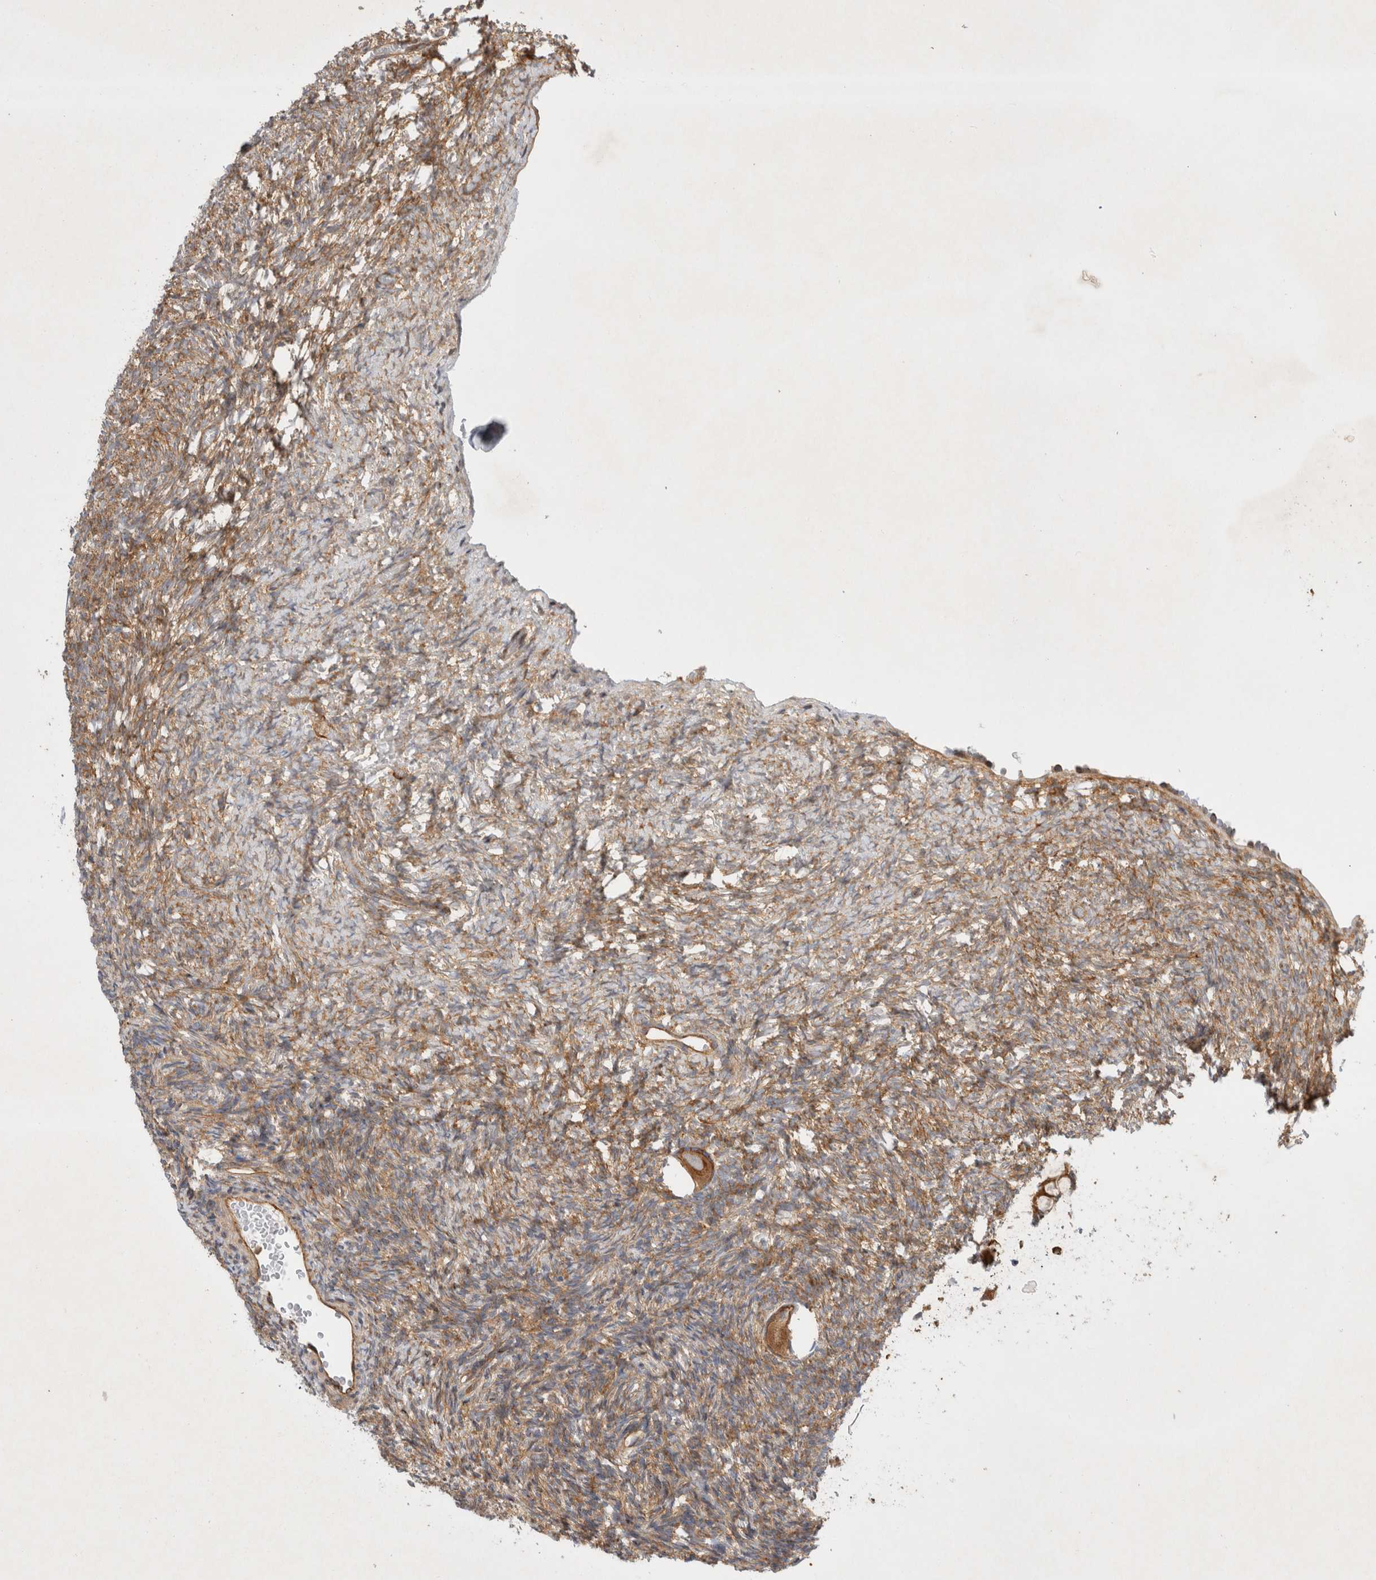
{"staining": {"intensity": "moderate", "quantity": ">75%", "location": "cytoplasmic/membranous"}, "tissue": "ovary", "cell_type": "Follicle cells", "image_type": "normal", "snomed": [{"axis": "morphology", "description": "Normal tissue, NOS"}, {"axis": "topography", "description": "Ovary"}], "caption": "An image showing moderate cytoplasmic/membranous expression in approximately >75% of follicle cells in unremarkable ovary, as visualized by brown immunohistochemical staining.", "gene": "GPR150", "patient": {"sex": "female", "age": 34}}